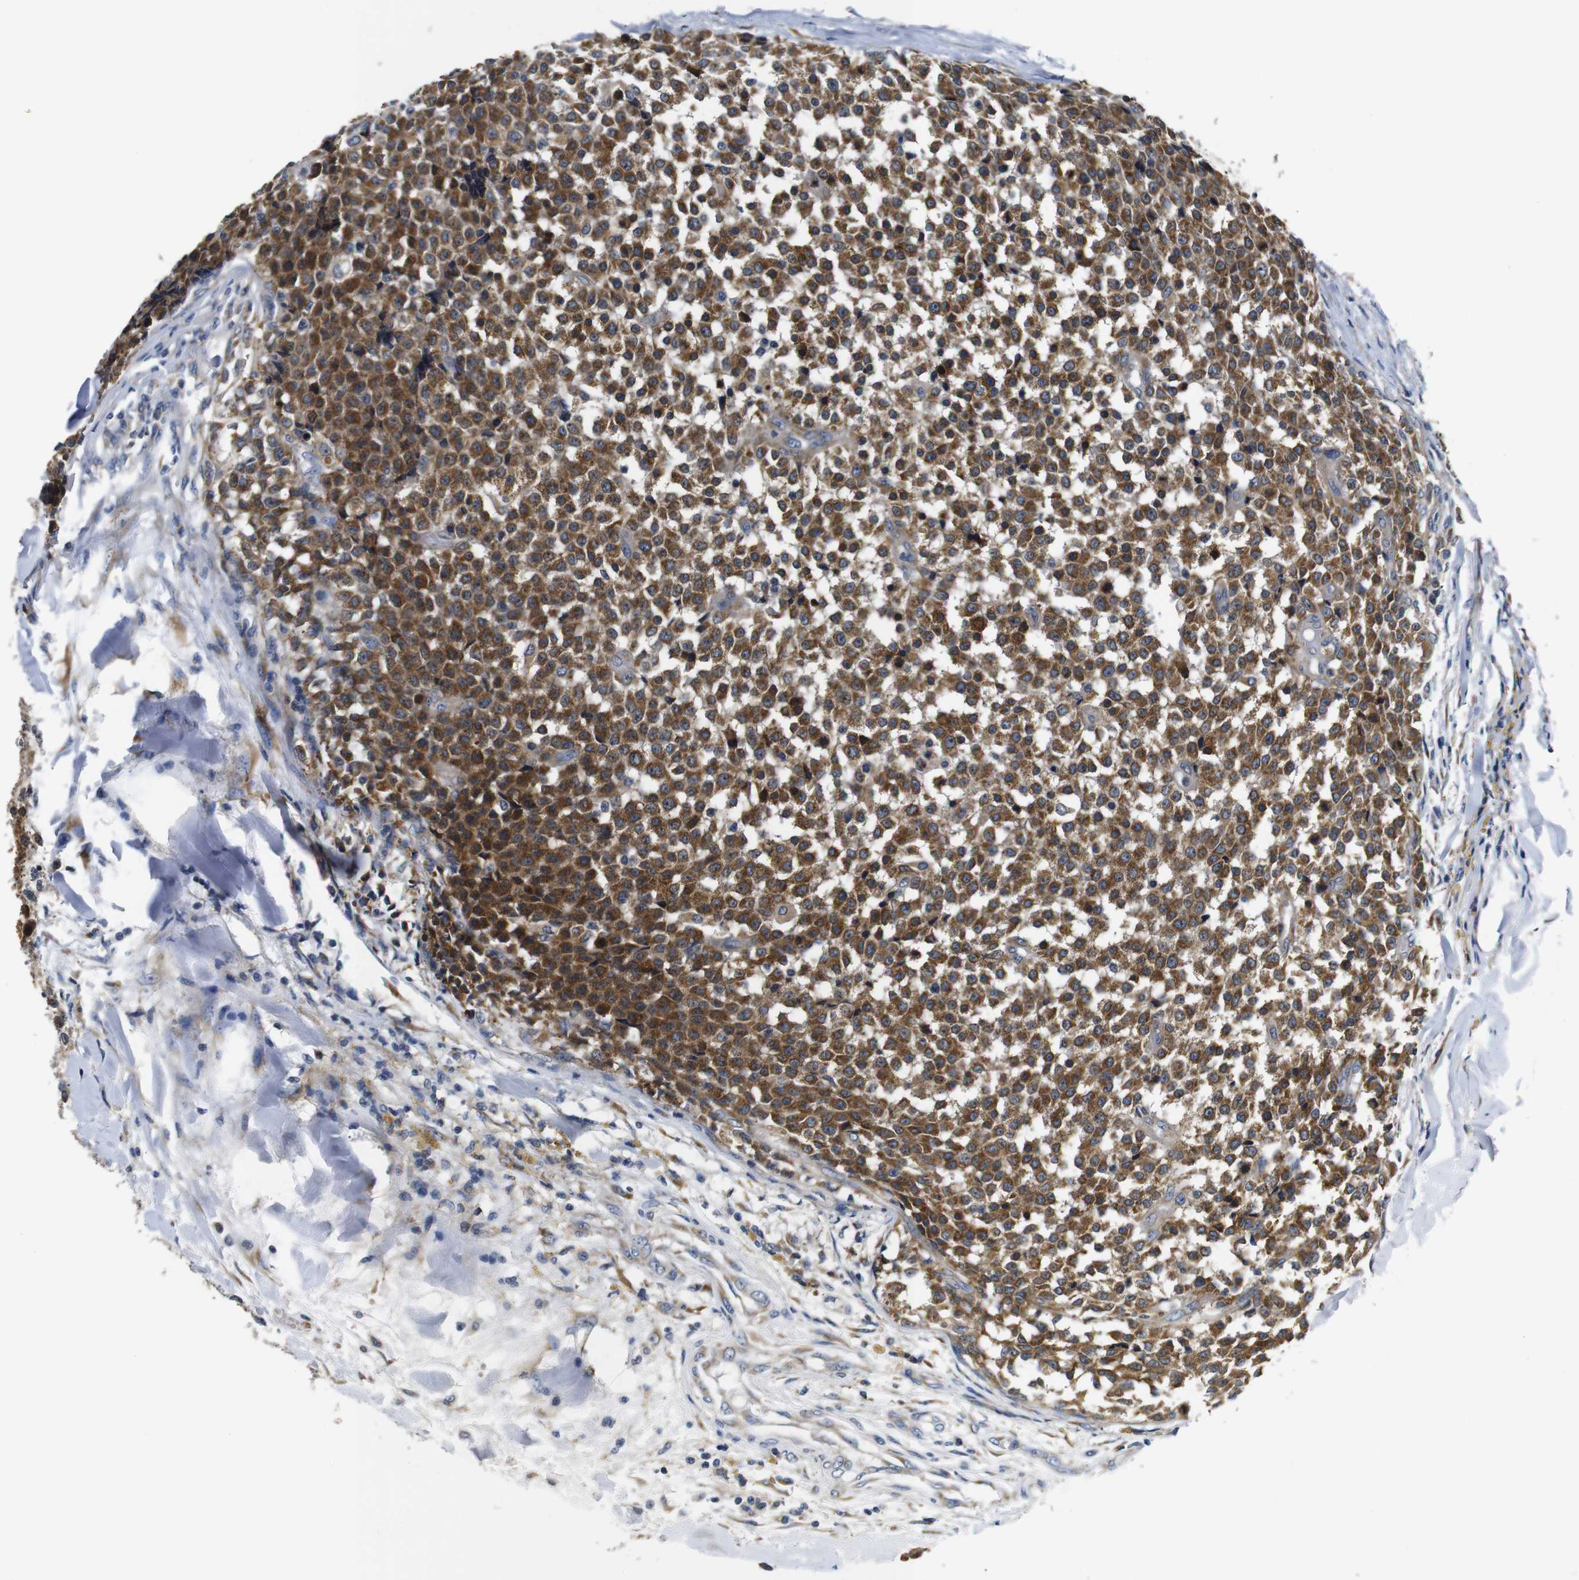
{"staining": {"intensity": "moderate", "quantity": ">75%", "location": "cytoplasmic/membranous"}, "tissue": "testis cancer", "cell_type": "Tumor cells", "image_type": "cancer", "snomed": [{"axis": "morphology", "description": "Seminoma, NOS"}, {"axis": "topography", "description": "Testis"}], "caption": "Protein staining exhibits moderate cytoplasmic/membranous expression in approximately >75% of tumor cells in seminoma (testis).", "gene": "FKBP14", "patient": {"sex": "male", "age": 59}}